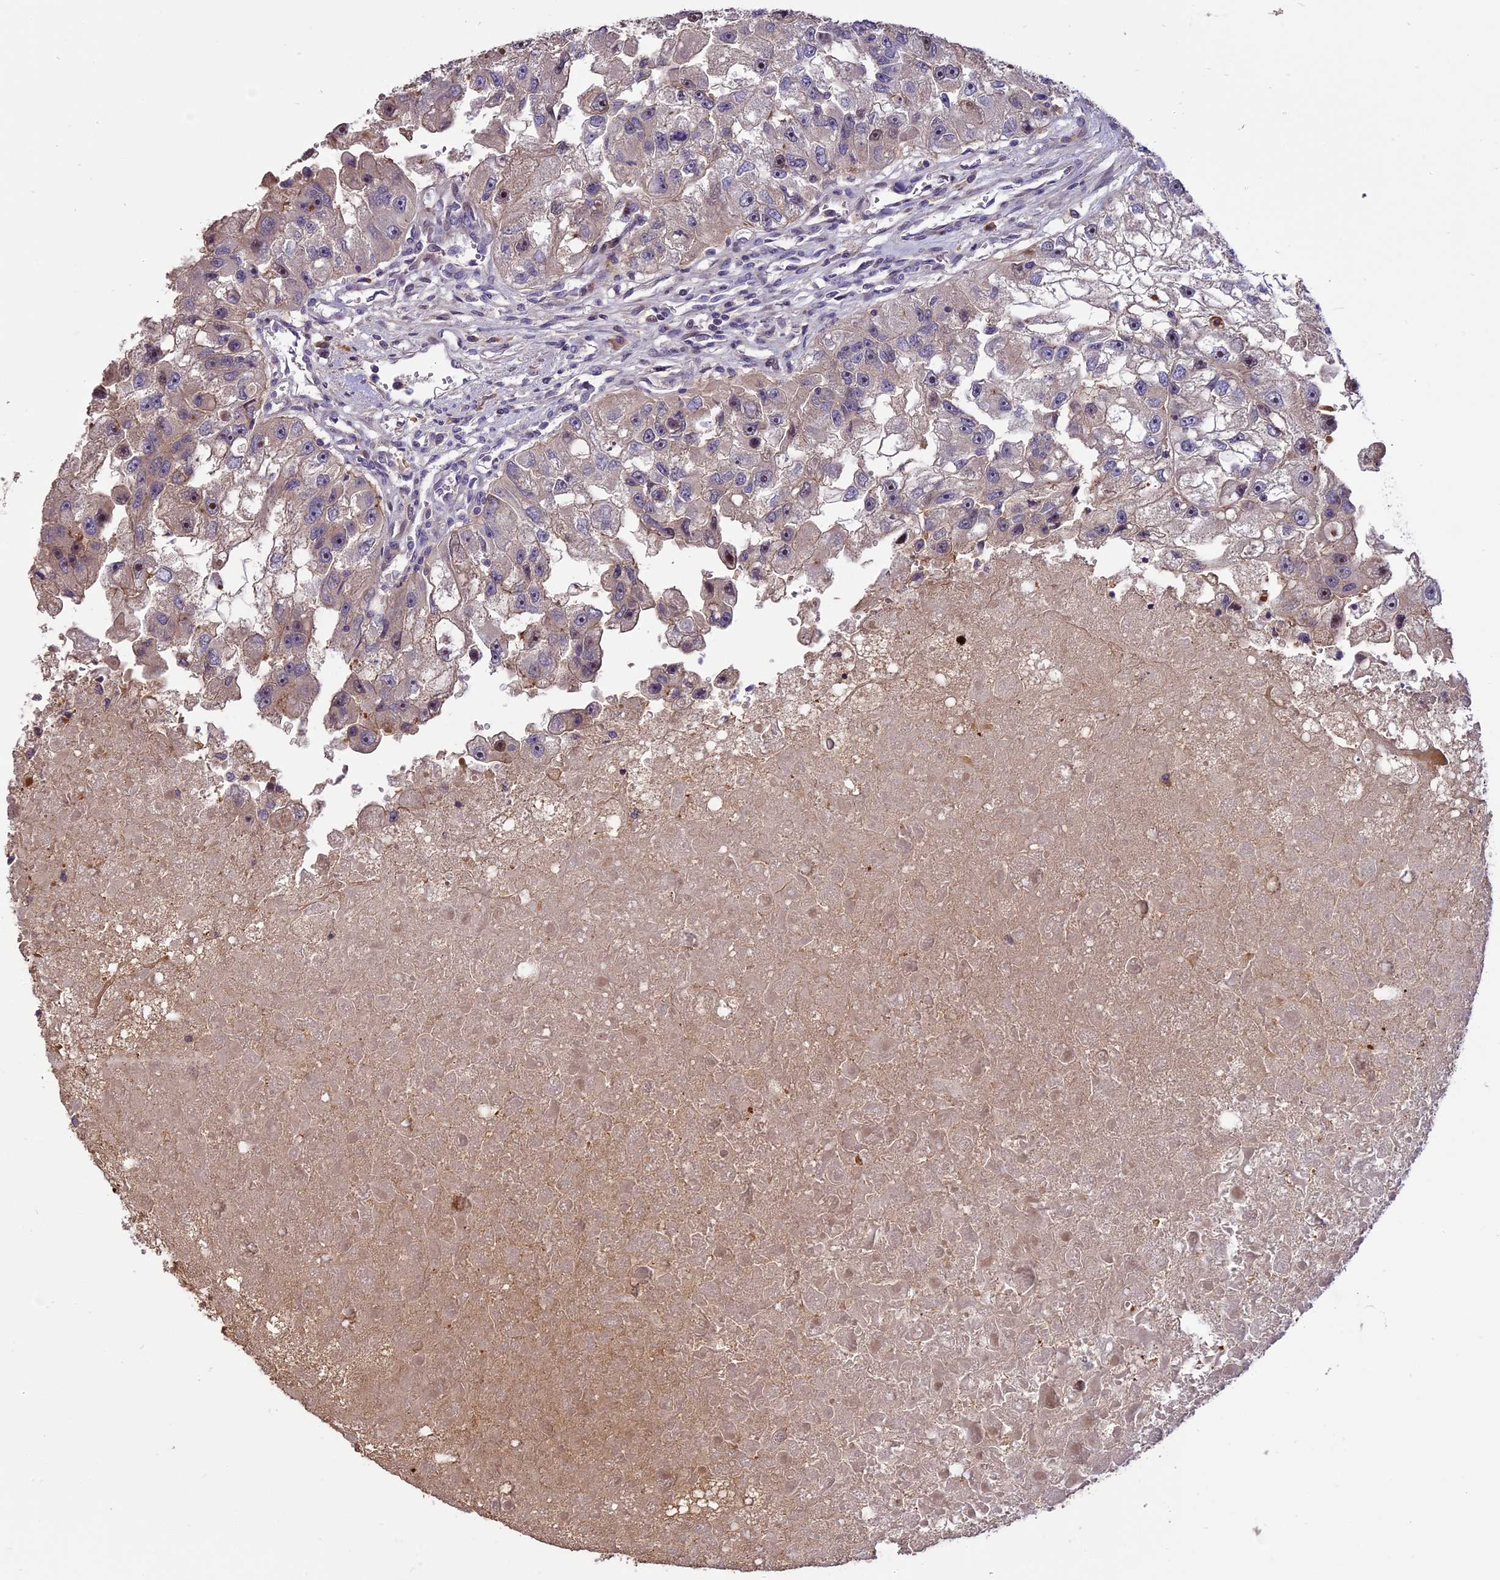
{"staining": {"intensity": "weak", "quantity": "<25%", "location": "cytoplasmic/membranous"}, "tissue": "renal cancer", "cell_type": "Tumor cells", "image_type": "cancer", "snomed": [{"axis": "morphology", "description": "Adenocarcinoma, NOS"}, {"axis": "topography", "description": "Kidney"}], "caption": "Immunohistochemical staining of human adenocarcinoma (renal) displays no significant positivity in tumor cells.", "gene": "ENHO", "patient": {"sex": "male", "age": 63}}